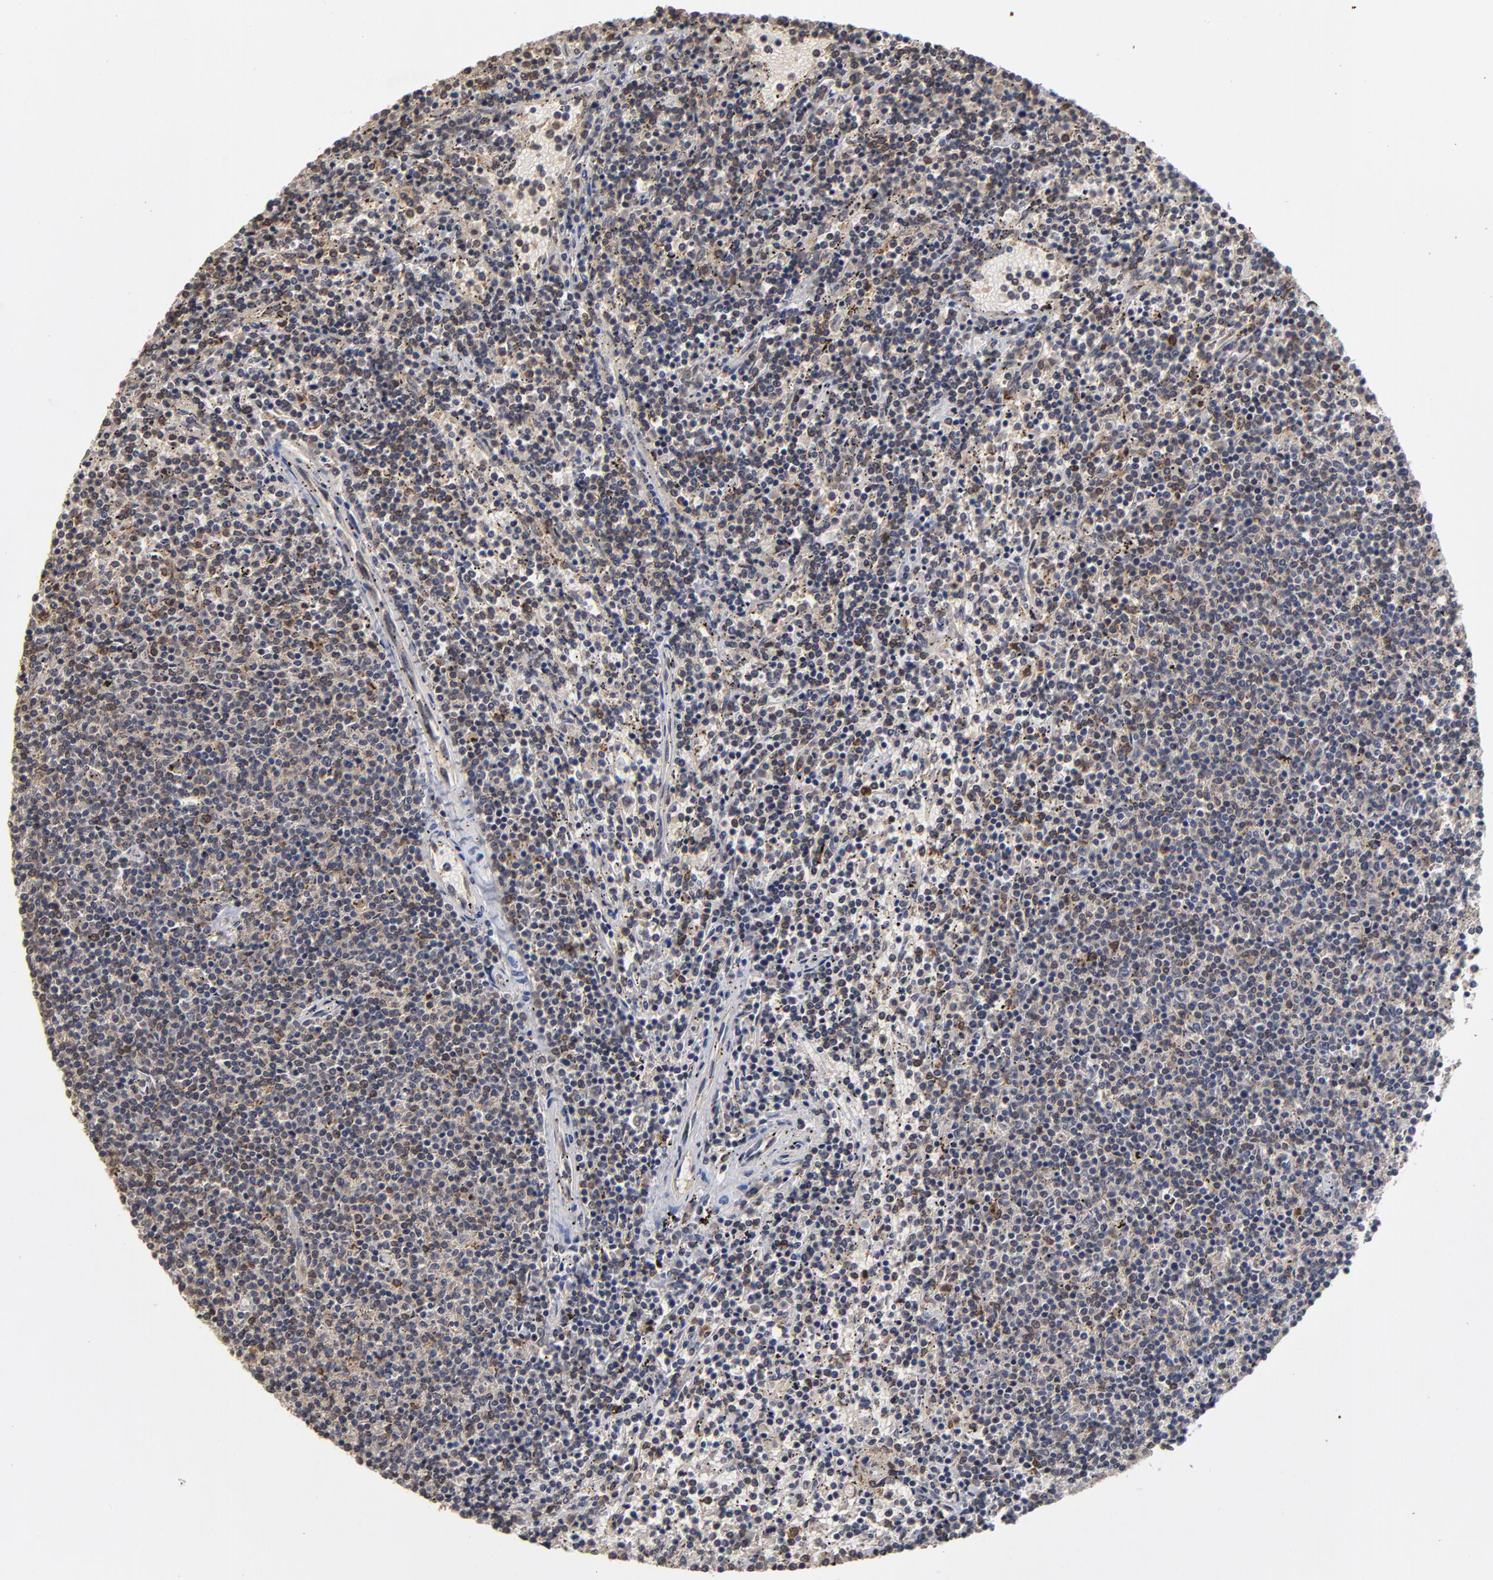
{"staining": {"intensity": "moderate", "quantity": "25%-75%", "location": "cytoplasmic/membranous"}, "tissue": "lymphoma", "cell_type": "Tumor cells", "image_type": "cancer", "snomed": [{"axis": "morphology", "description": "Malignant lymphoma, non-Hodgkin's type, Low grade"}, {"axis": "topography", "description": "Spleen"}], "caption": "Low-grade malignant lymphoma, non-Hodgkin's type stained with a brown dye shows moderate cytoplasmic/membranous positive expression in about 25%-75% of tumor cells.", "gene": "ASB8", "patient": {"sex": "female", "age": 50}}